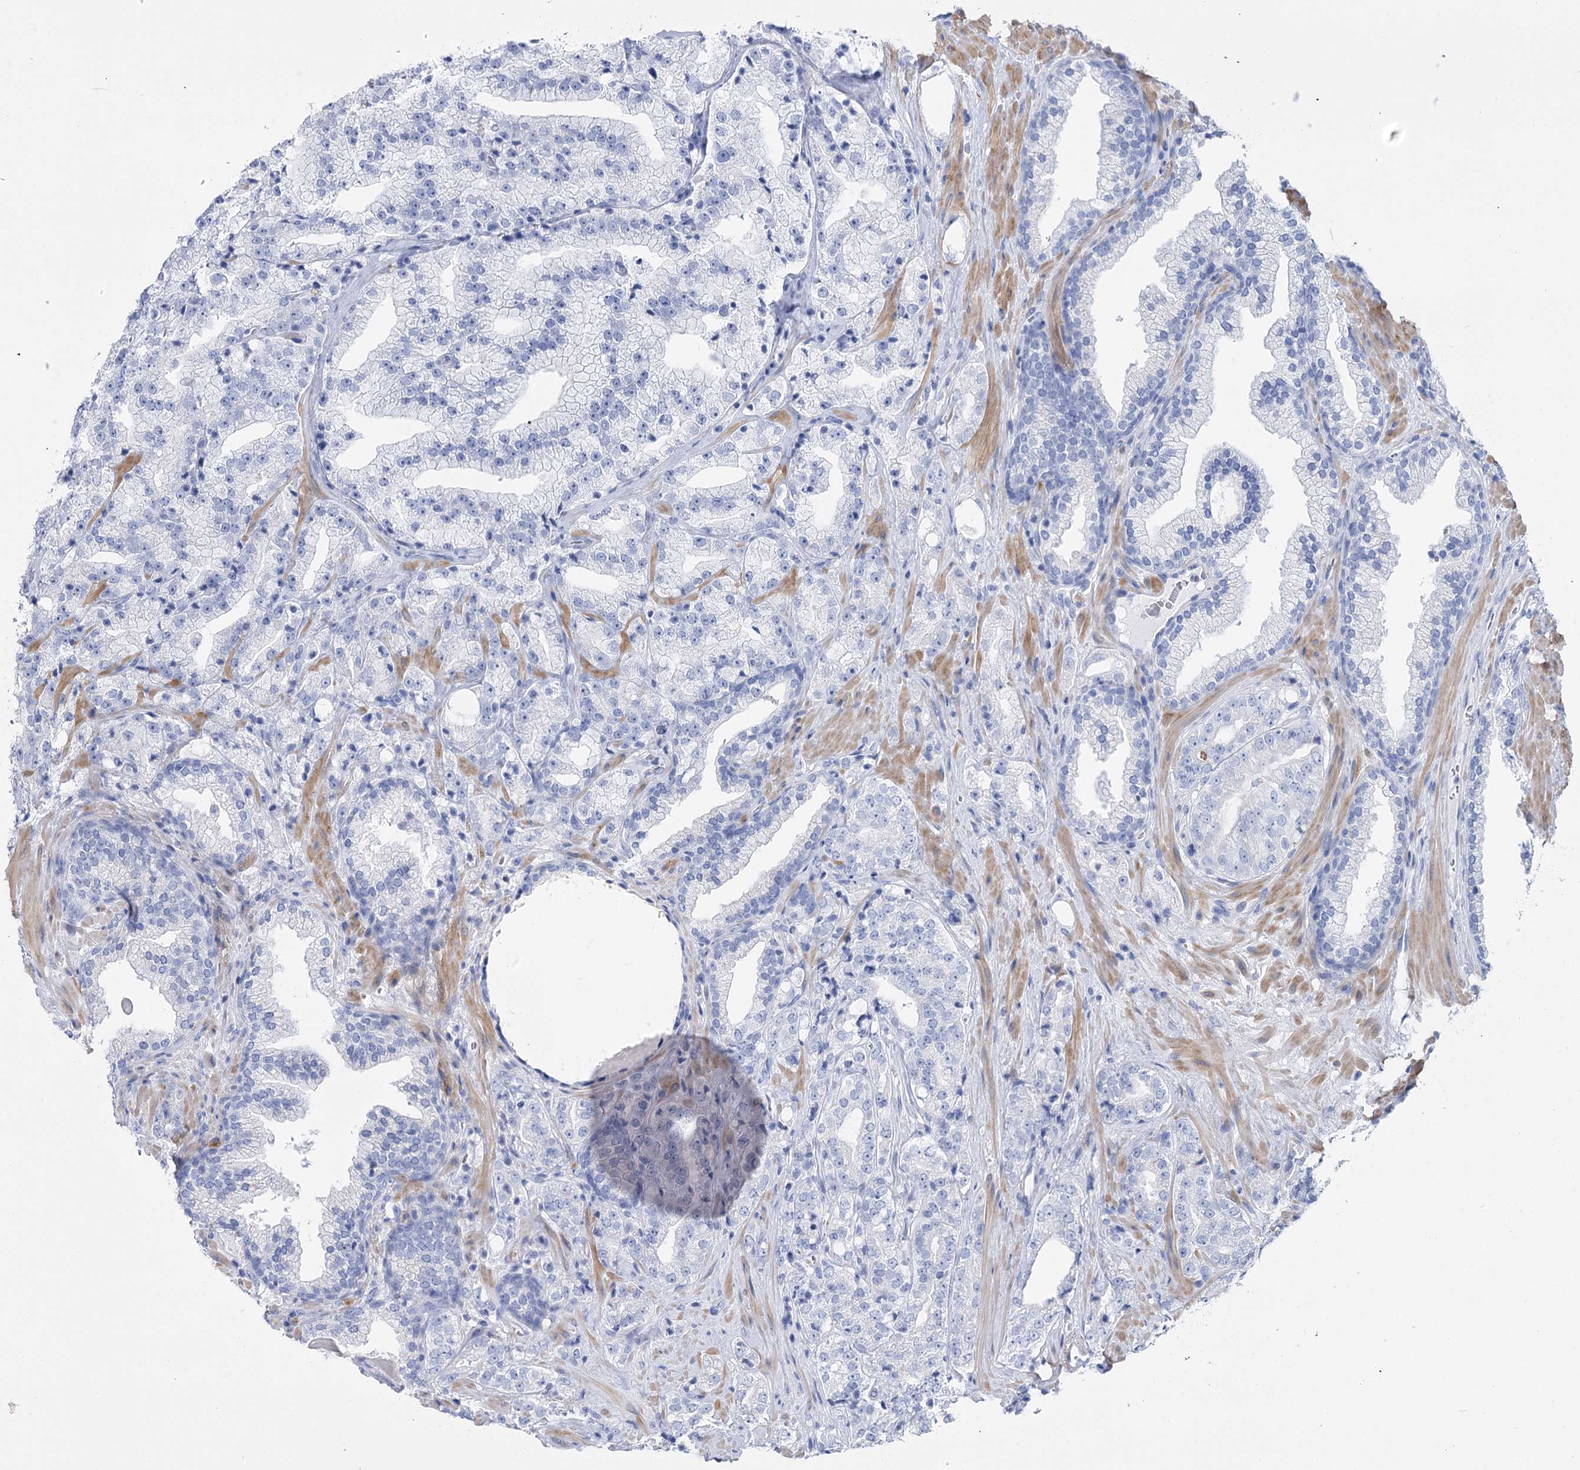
{"staining": {"intensity": "negative", "quantity": "none", "location": "none"}, "tissue": "prostate cancer", "cell_type": "Tumor cells", "image_type": "cancer", "snomed": [{"axis": "morphology", "description": "Adenocarcinoma, High grade"}, {"axis": "topography", "description": "Prostate"}], "caption": "Tumor cells are negative for protein expression in human high-grade adenocarcinoma (prostate).", "gene": "PCDHA1", "patient": {"sex": "male", "age": 64}}